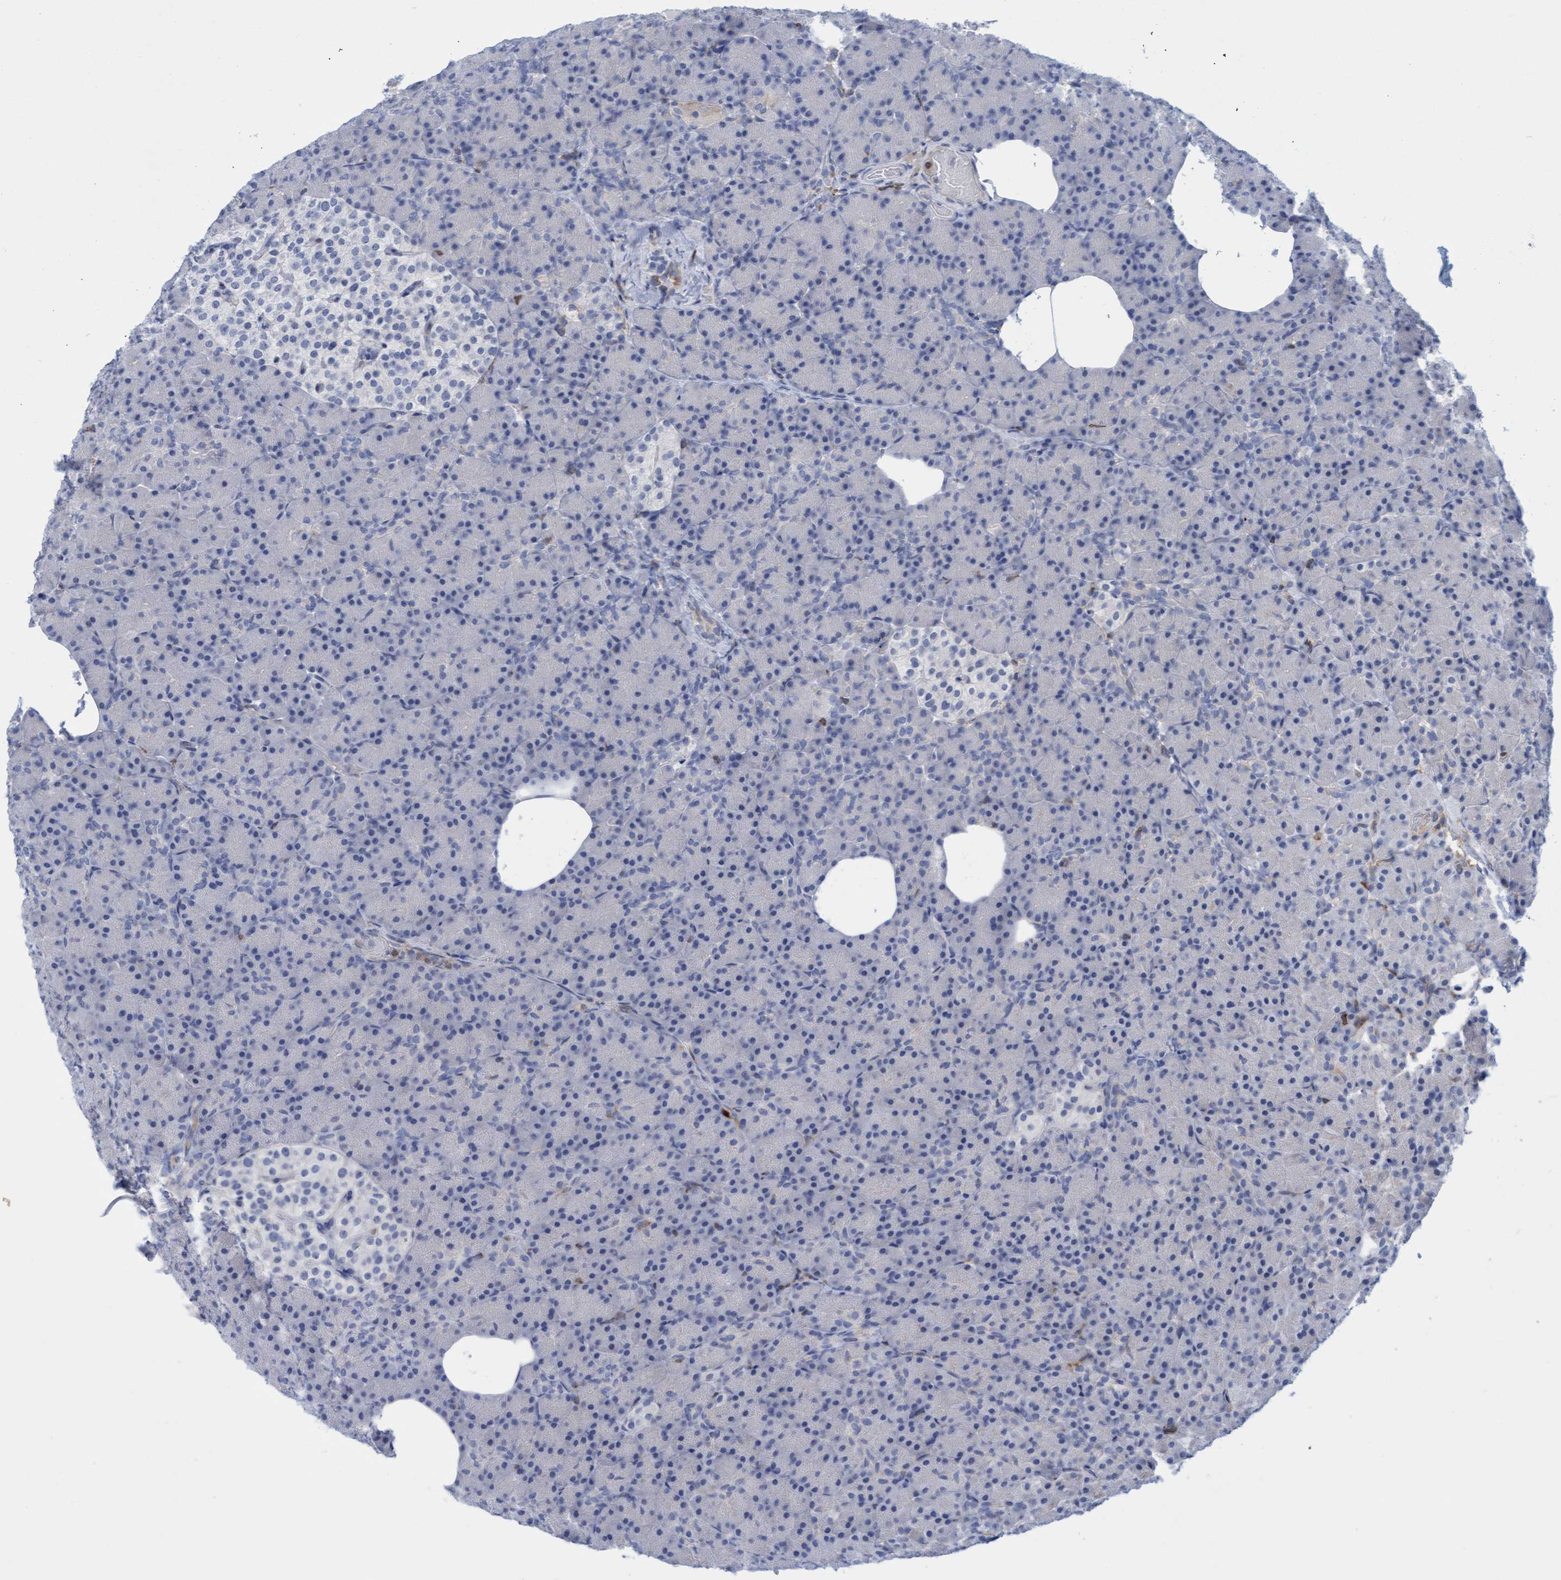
{"staining": {"intensity": "negative", "quantity": "none", "location": "none"}, "tissue": "pancreas", "cell_type": "Exocrine glandular cells", "image_type": "normal", "snomed": [{"axis": "morphology", "description": "Normal tissue, NOS"}, {"axis": "topography", "description": "Pancreas"}], "caption": "Human pancreas stained for a protein using immunohistochemistry reveals no staining in exocrine glandular cells.", "gene": "FNBP1", "patient": {"sex": "female", "age": 43}}